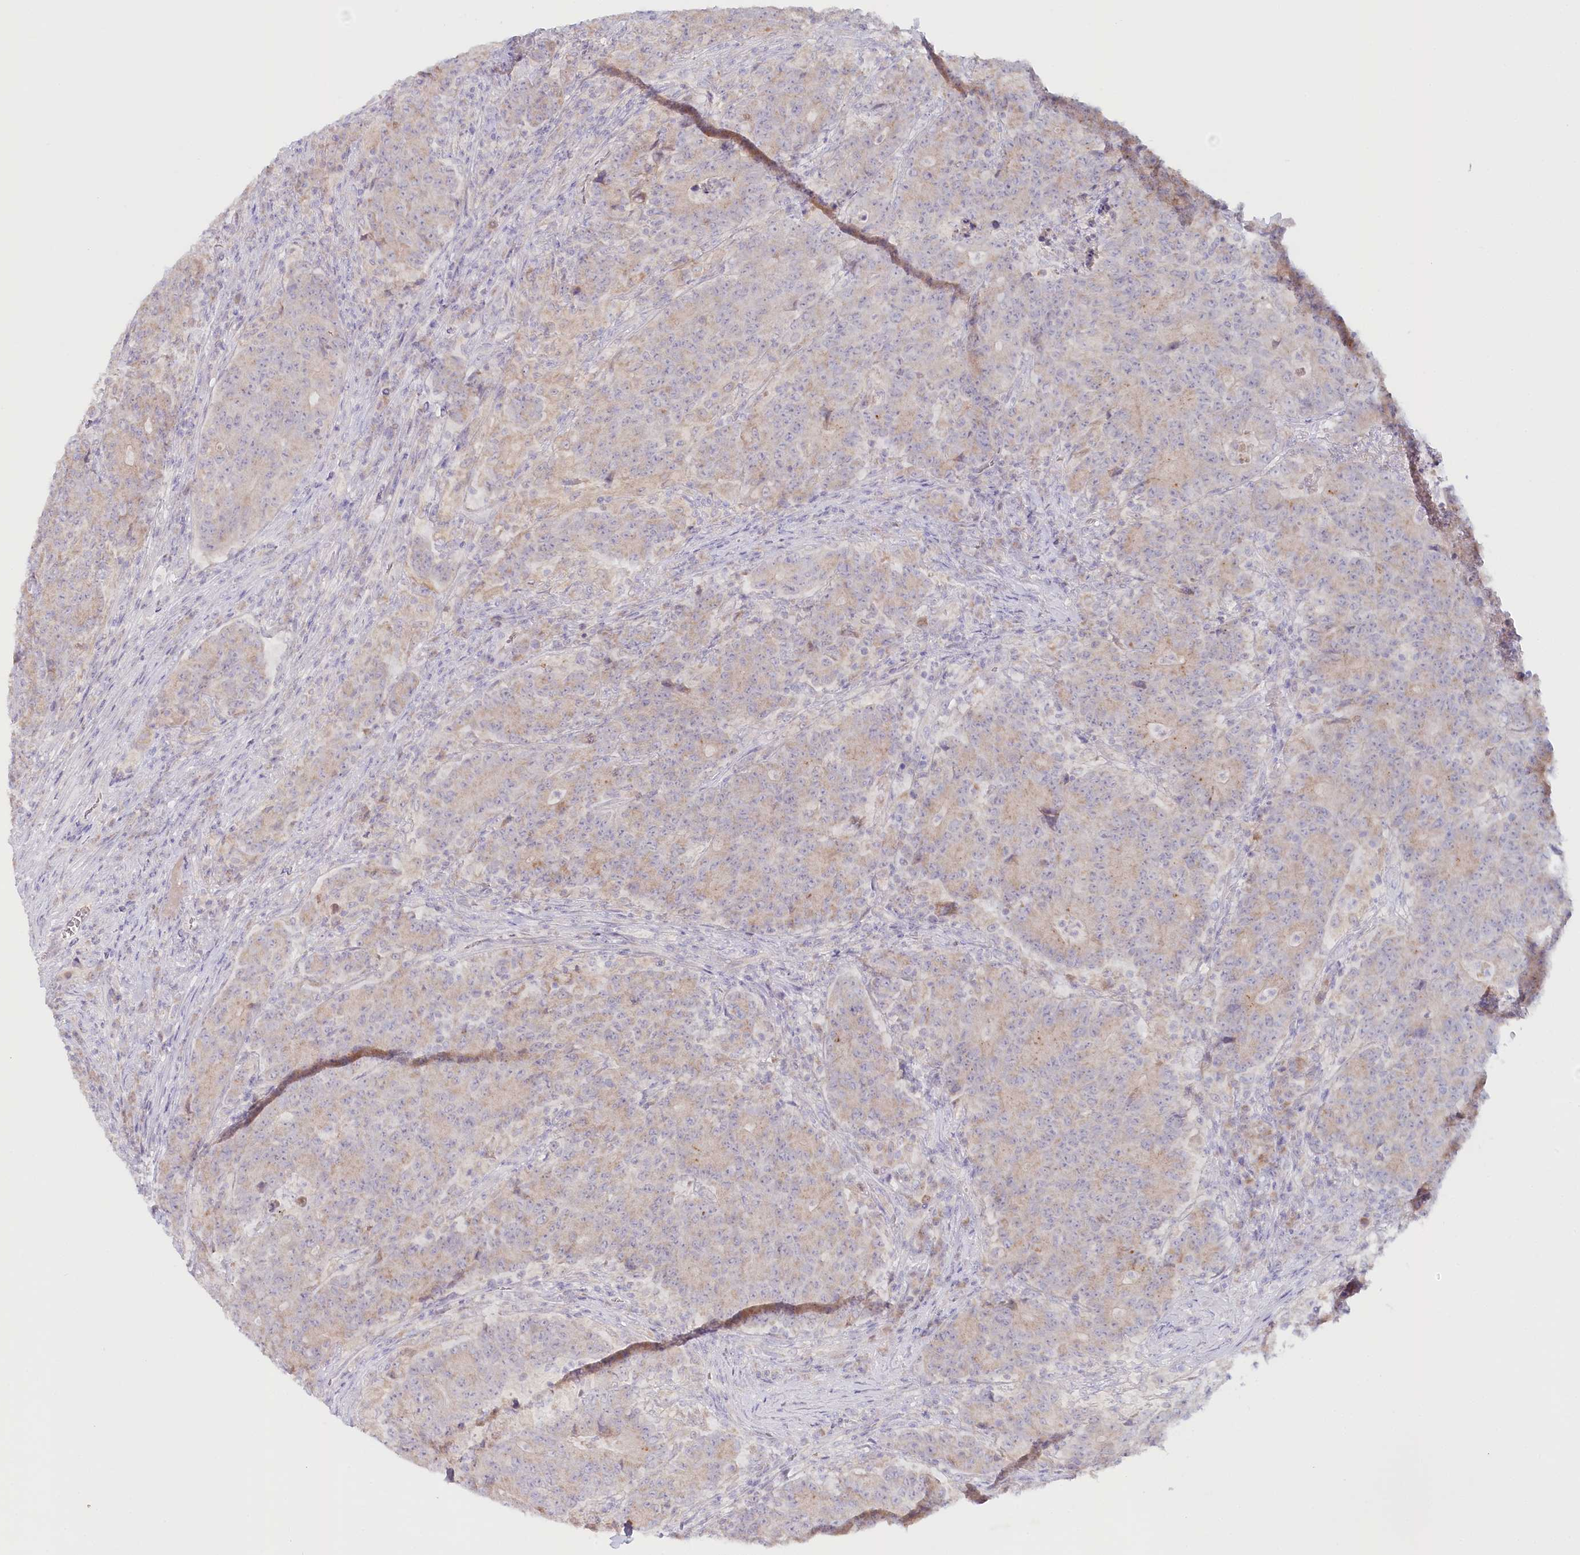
{"staining": {"intensity": "weak", "quantity": "25%-75%", "location": "cytoplasmic/membranous"}, "tissue": "colorectal cancer", "cell_type": "Tumor cells", "image_type": "cancer", "snomed": [{"axis": "morphology", "description": "Adenocarcinoma, NOS"}, {"axis": "topography", "description": "Colon"}], "caption": "A brown stain highlights weak cytoplasmic/membranous staining of a protein in colorectal adenocarcinoma tumor cells.", "gene": "PSAPL1", "patient": {"sex": "female", "age": 75}}